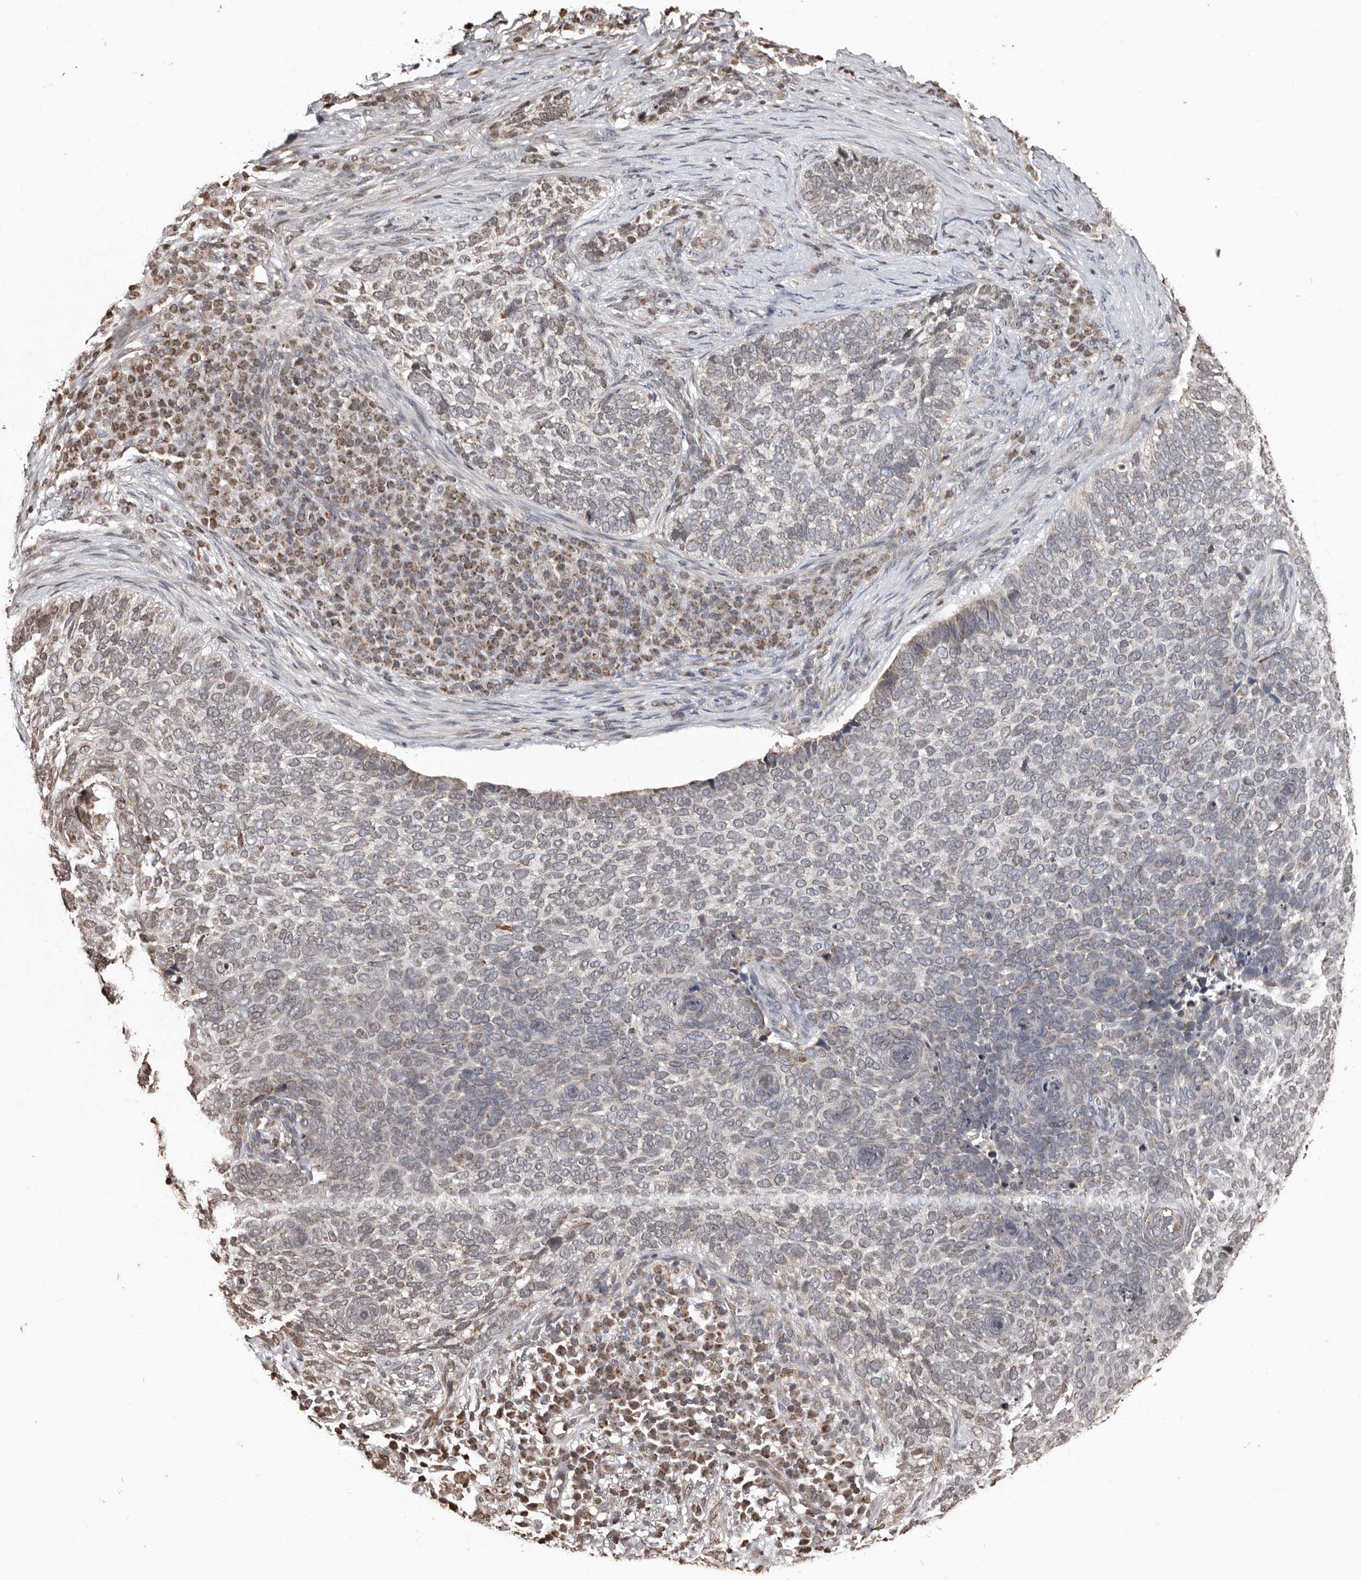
{"staining": {"intensity": "negative", "quantity": "none", "location": "none"}, "tissue": "skin cancer", "cell_type": "Tumor cells", "image_type": "cancer", "snomed": [{"axis": "morphology", "description": "Basal cell carcinoma"}, {"axis": "topography", "description": "Skin"}], "caption": "Immunohistochemical staining of human skin cancer (basal cell carcinoma) shows no significant staining in tumor cells.", "gene": "CCDC190", "patient": {"sex": "female", "age": 64}}